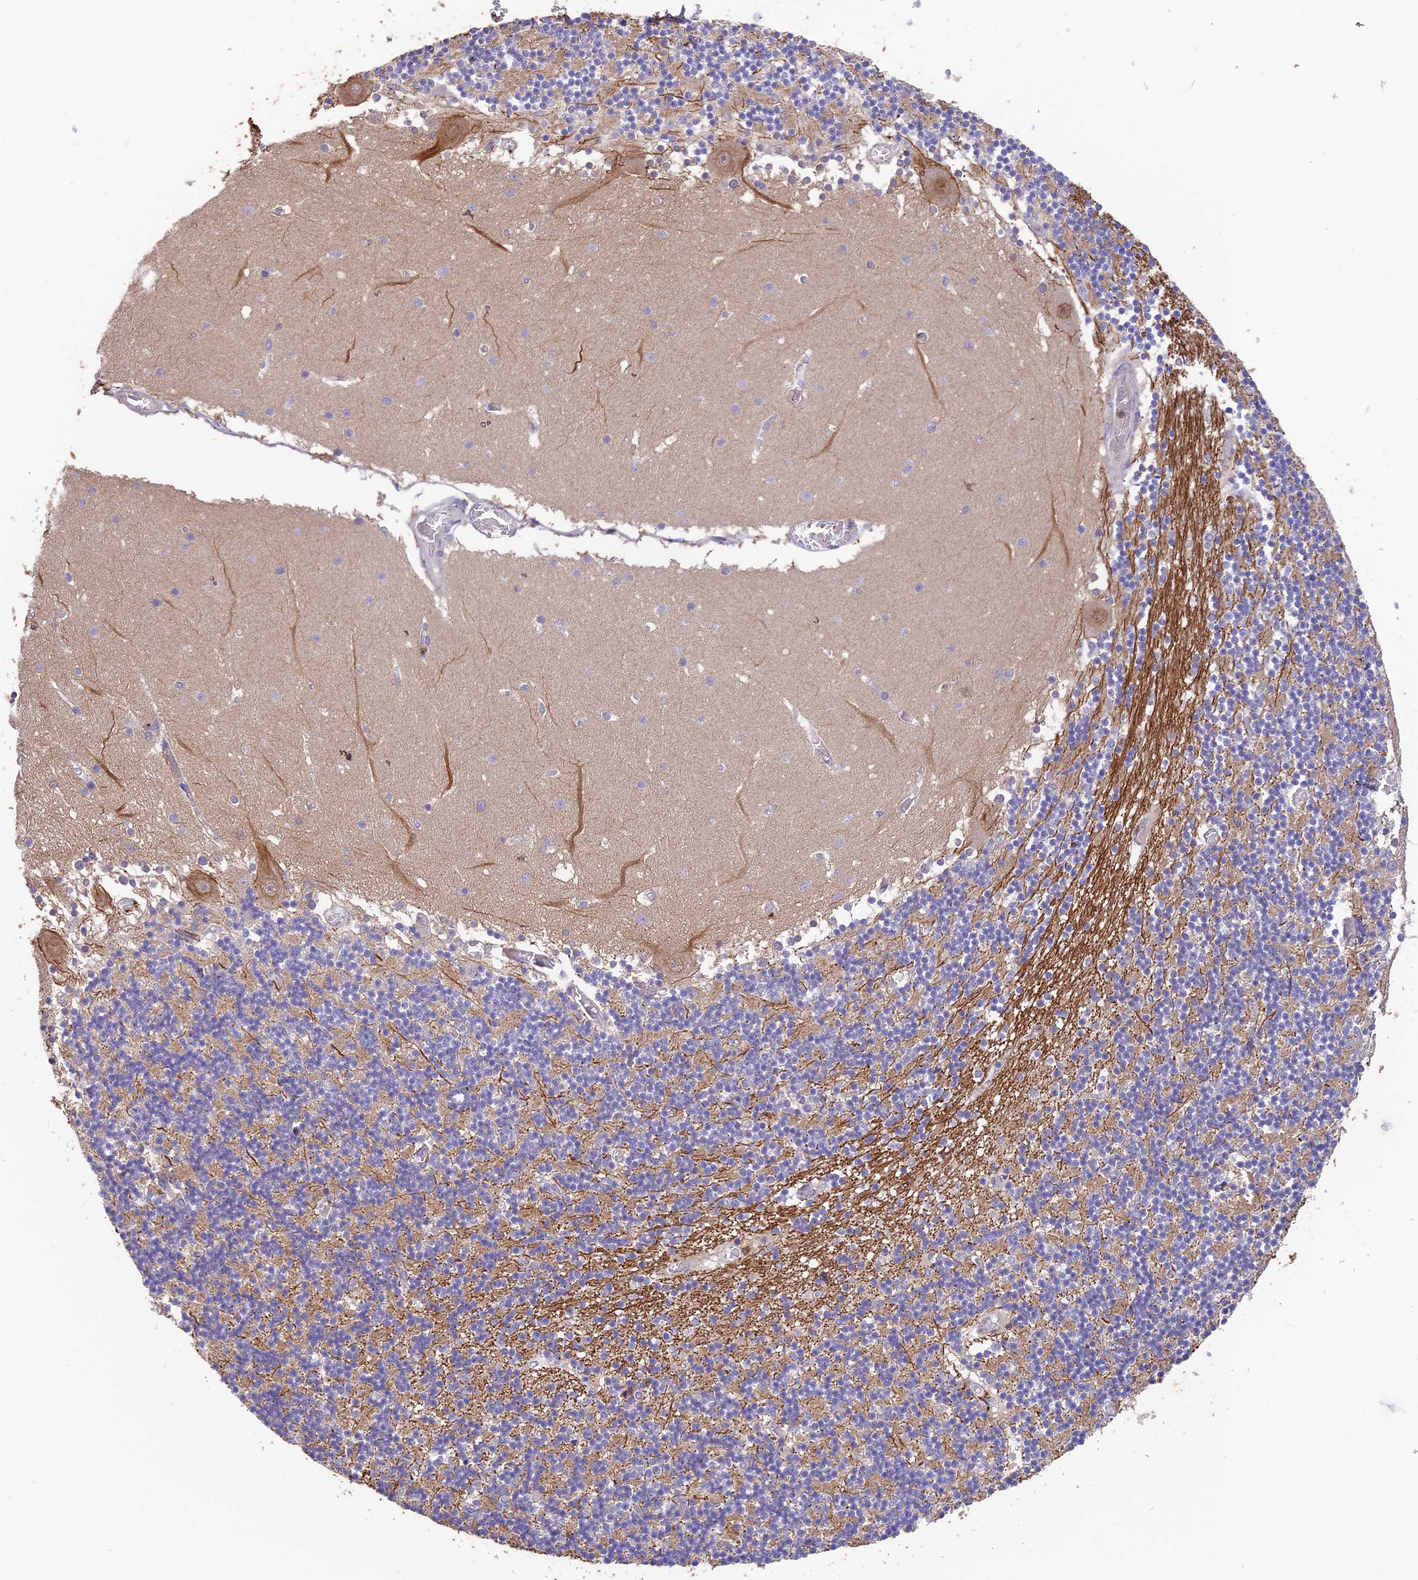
{"staining": {"intensity": "negative", "quantity": "none", "location": "none"}, "tissue": "cerebellum", "cell_type": "Cells in granular layer", "image_type": "normal", "snomed": [{"axis": "morphology", "description": "Normal tissue, NOS"}, {"axis": "topography", "description": "Cerebellum"}], "caption": "Protein analysis of benign cerebellum shows no significant positivity in cells in granular layer. (DAB (3,3'-diaminobenzidine) IHC visualized using brightfield microscopy, high magnification).", "gene": "BMT2", "patient": {"sex": "female", "age": 28}}